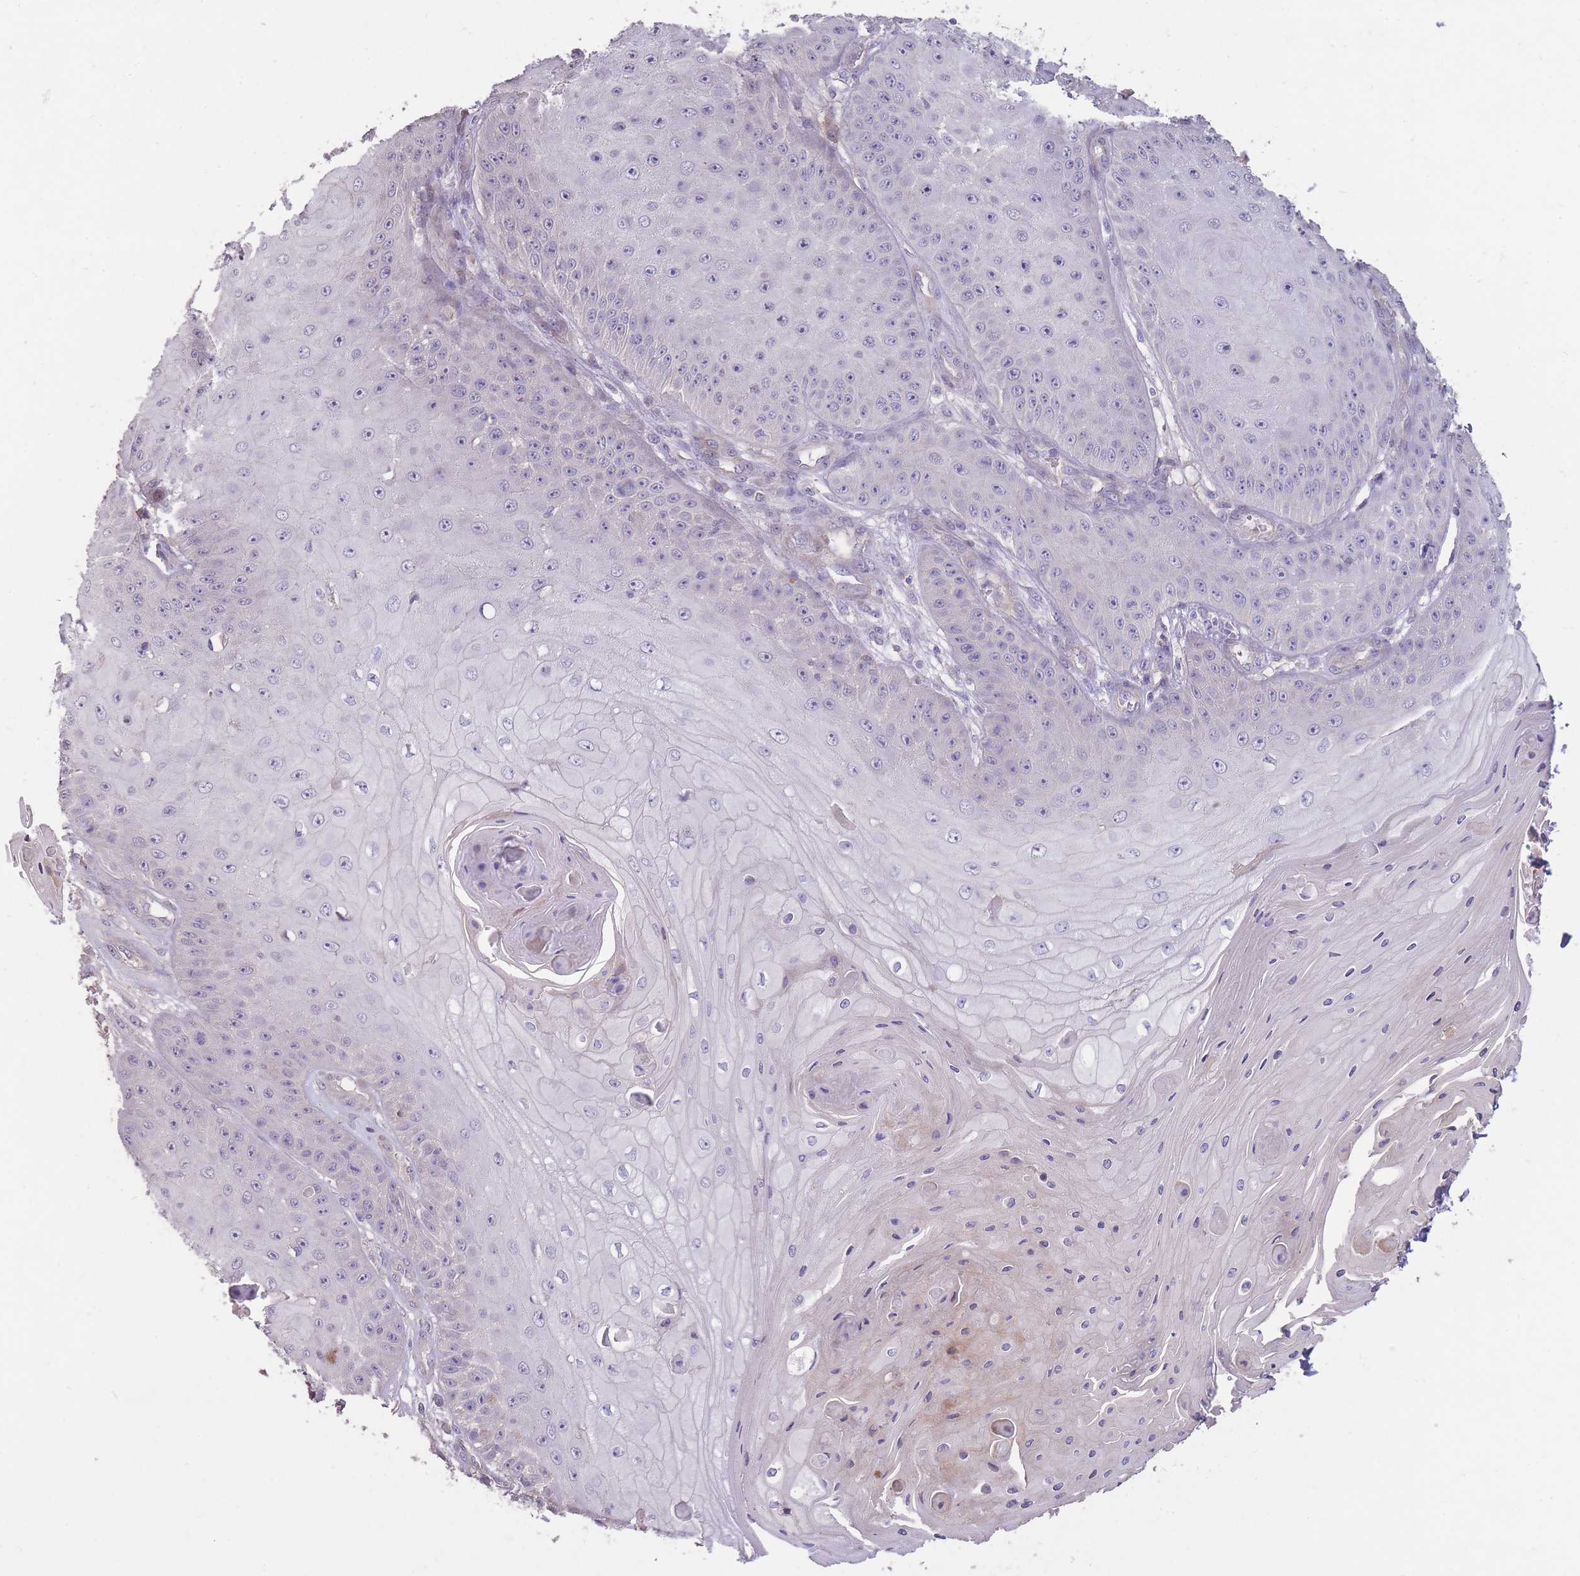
{"staining": {"intensity": "negative", "quantity": "none", "location": "none"}, "tissue": "skin cancer", "cell_type": "Tumor cells", "image_type": "cancer", "snomed": [{"axis": "morphology", "description": "Squamous cell carcinoma, NOS"}, {"axis": "topography", "description": "Skin"}], "caption": "High magnification brightfield microscopy of skin cancer (squamous cell carcinoma) stained with DAB (3,3'-diaminobenzidine) (brown) and counterstained with hematoxylin (blue): tumor cells show no significant staining.", "gene": "RSPH10B", "patient": {"sex": "male", "age": 70}}